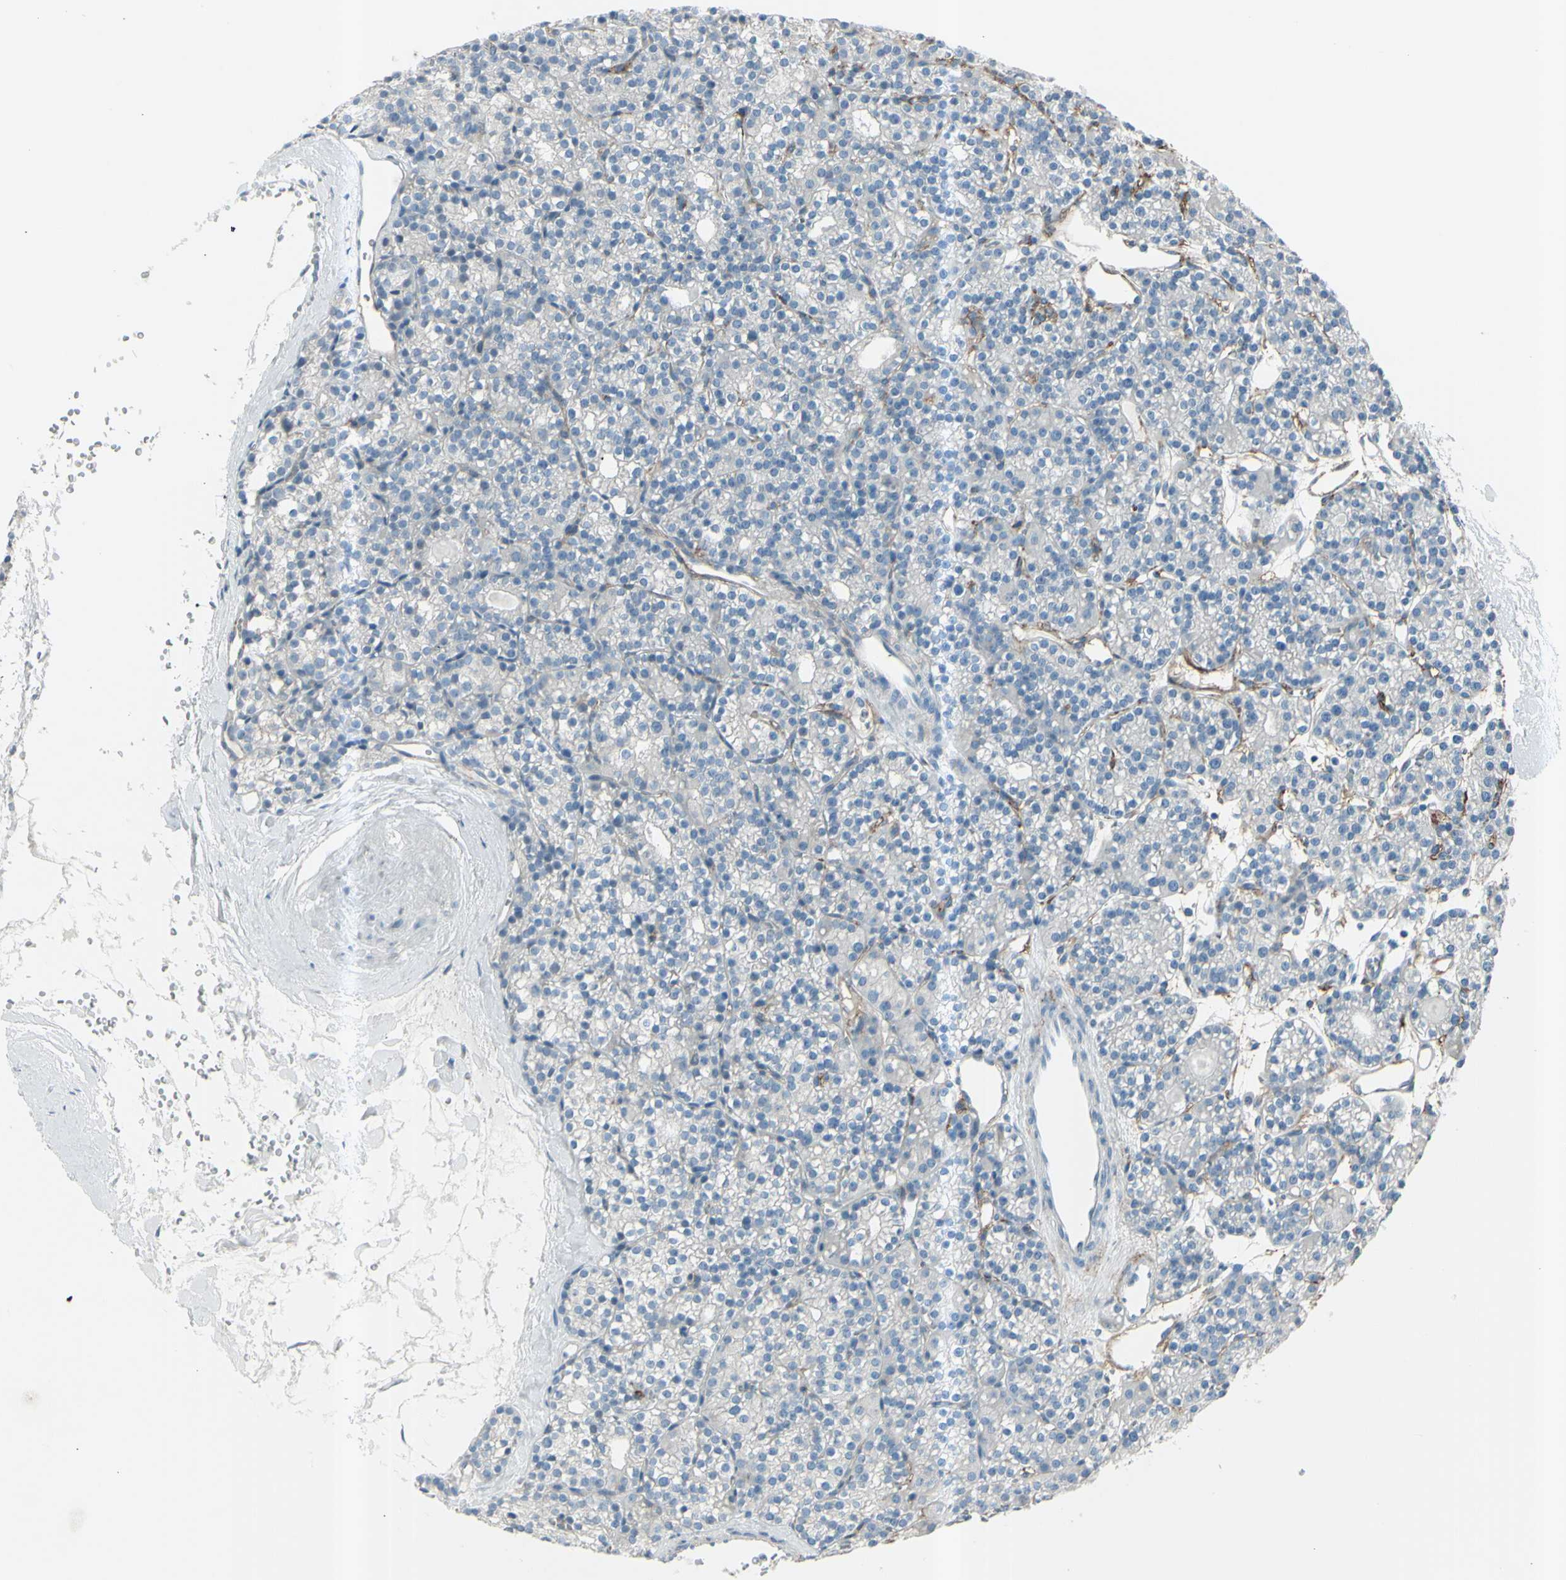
{"staining": {"intensity": "negative", "quantity": "none", "location": "none"}, "tissue": "parathyroid gland", "cell_type": "Glandular cells", "image_type": "normal", "snomed": [{"axis": "morphology", "description": "Normal tissue, NOS"}, {"axis": "topography", "description": "Parathyroid gland"}], "caption": "Immunohistochemistry (IHC) micrograph of unremarkable parathyroid gland: human parathyroid gland stained with DAB (3,3'-diaminobenzidine) shows no significant protein expression in glandular cells.", "gene": "GPR34", "patient": {"sex": "female", "age": 64}}